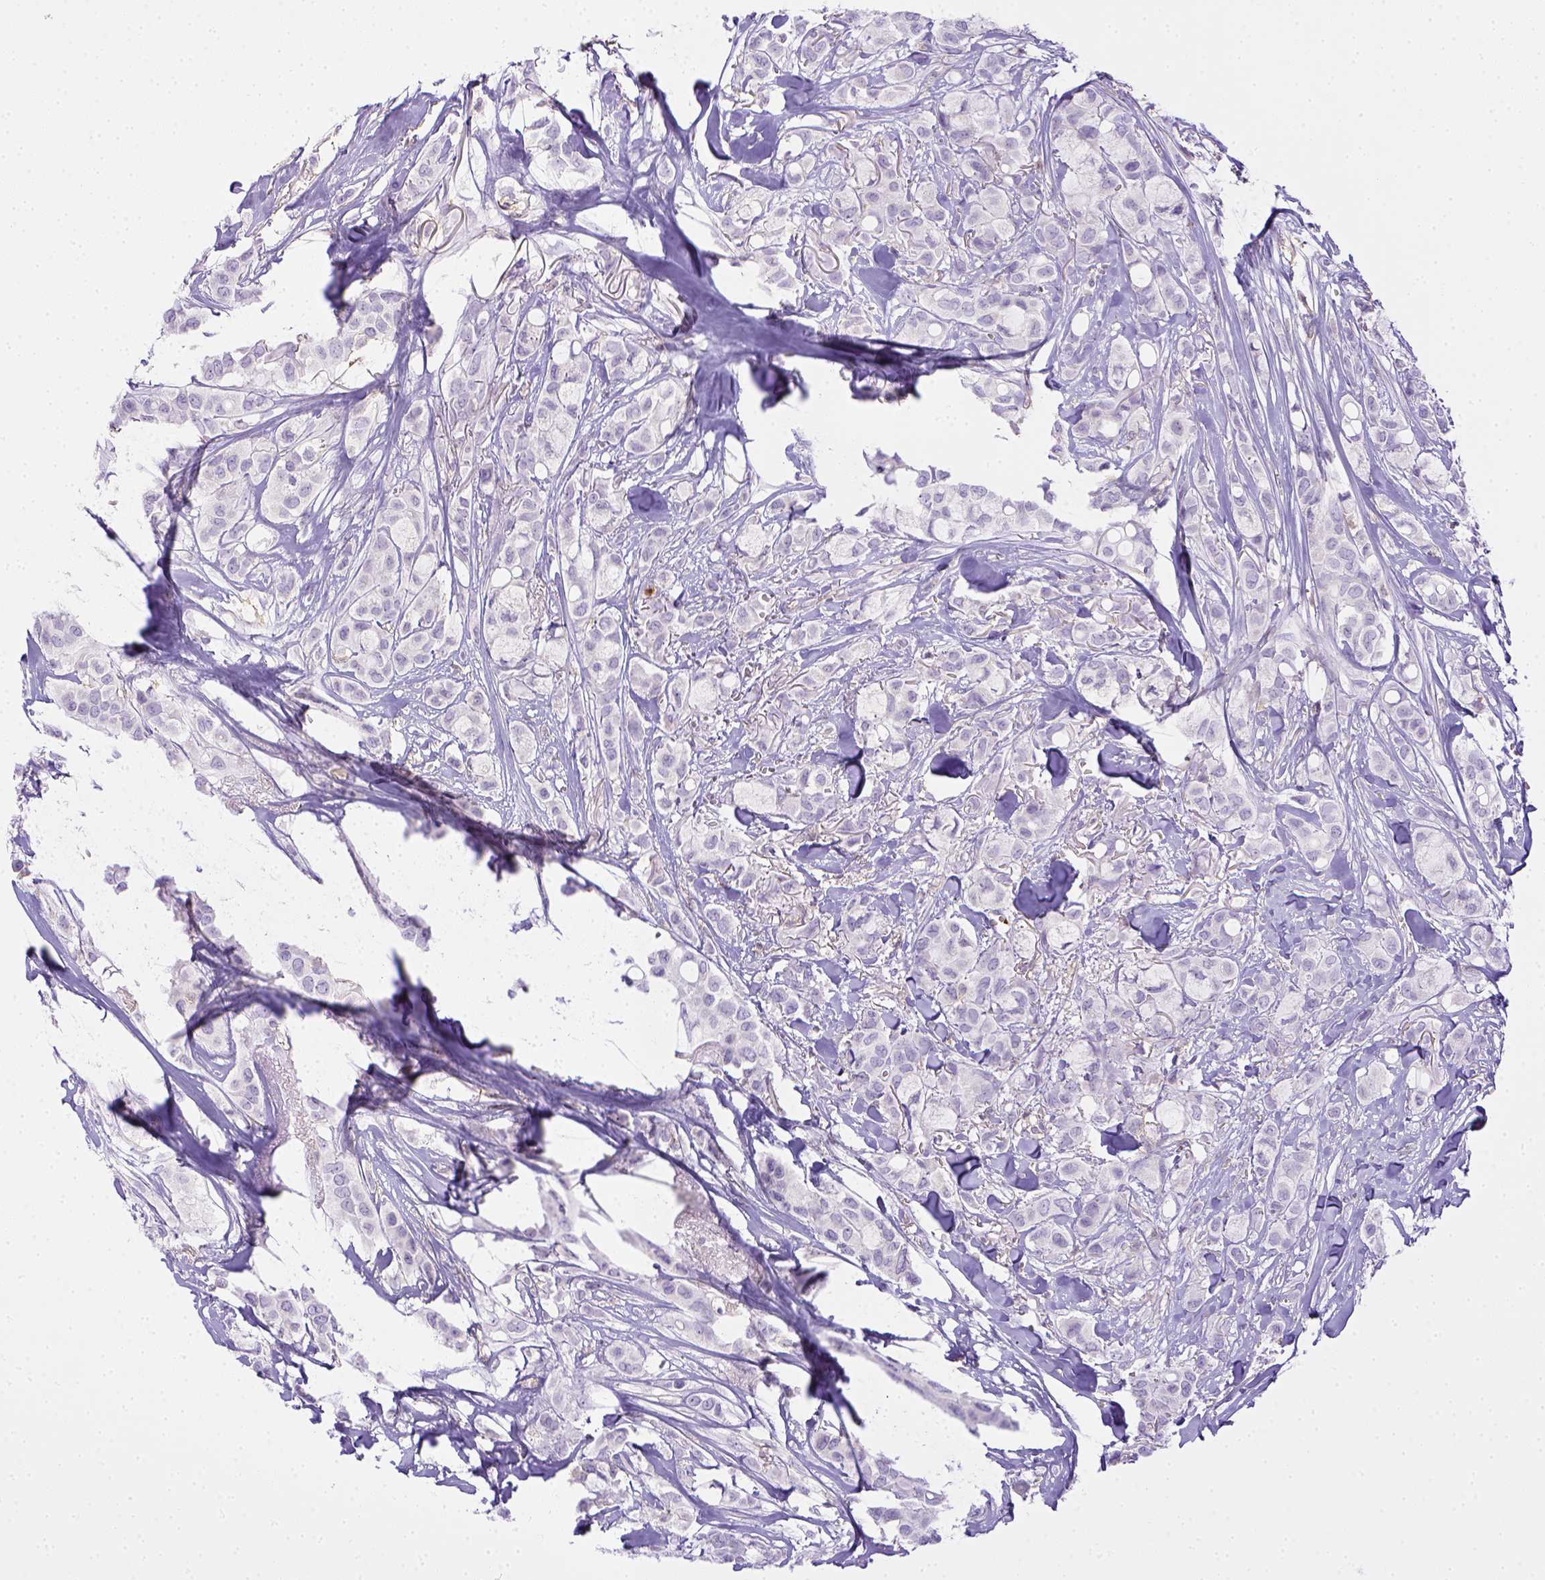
{"staining": {"intensity": "negative", "quantity": "none", "location": "none"}, "tissue": "breast cancer", "cell_type": "Tumor cells", "image_type": "cancer", "snomed": [{"axis": "morphology", "description": "Duct carcinoma"}, {"axis": "topography", "description": "Breast"}], "caption": "Breast cancer (infiltrating ductal carcinoma) was stained to show a protein in brown. There is no significant staining in tumor cells.", "gene": "ITGAM", "patient": {"sex": "female", "age": 85}}